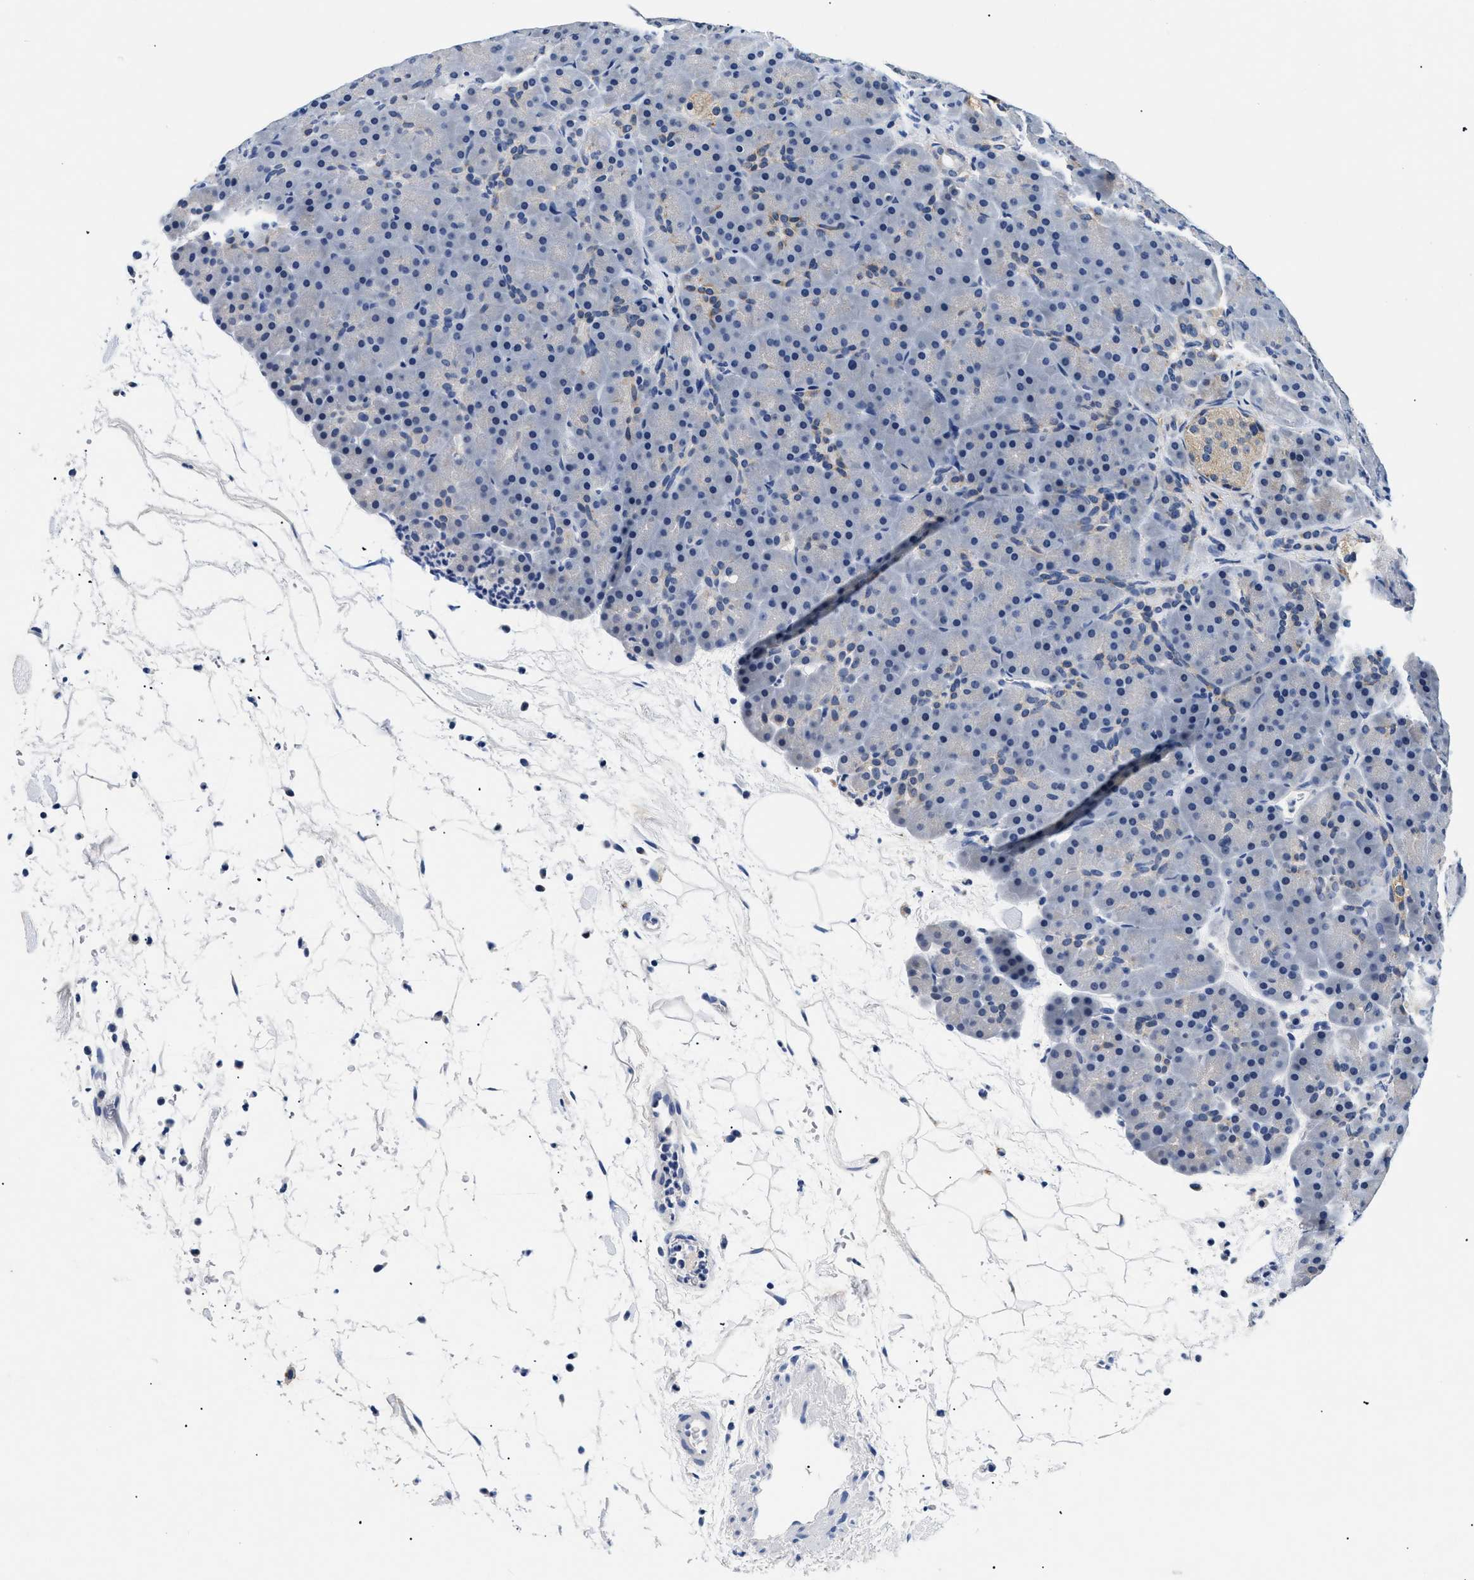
{"staining": {"intensity": "negative", "quantity": "none", "location": "none"}, "tissue": "pancreas", "cell_type": "Exocrine glandular cells", "image_type": "normal", "snomed": [{"axis": "morphology", "description": "Normal tissue, NOS"}, {"axis": "topography", "description": "Pancreas"}], "caption": "Immunohistochemistry of normal pancreas exhibits no staining in exocrine glandular cells.", "gene": "MEA1", "patient": {"sex": "male", "age": 66}}